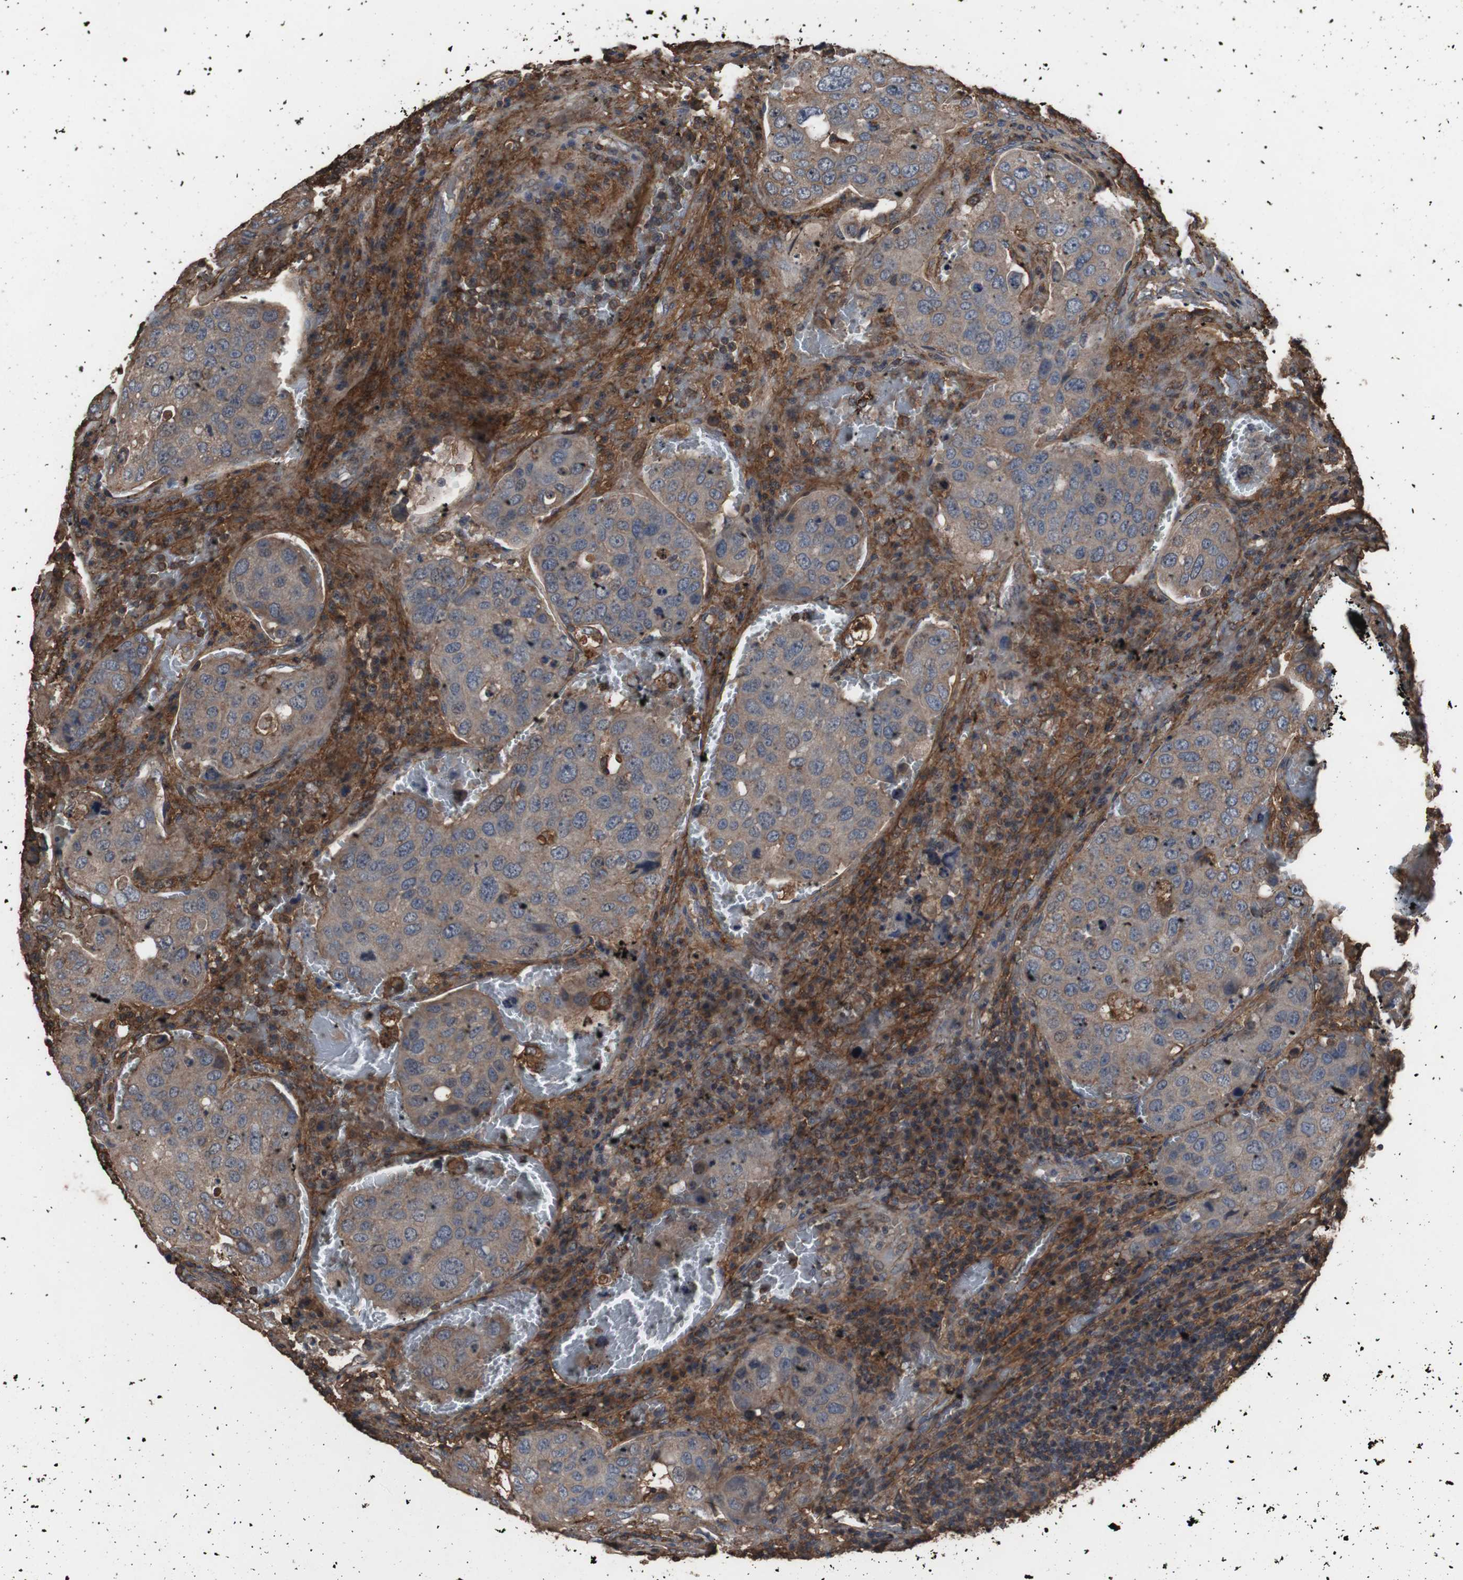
{"staining": {"intensity": "moderate", "quantity": ">75%", "location": "cytoplasmic/membranous"}, "tissue": "urothelial cancer", "cell_type": "Tumor cells", "image_type": "cancer", "snomed": [{"axis": "morphology", "description": "Urothelial carcinoma, High grade"}, {"axis": "topography", "description": "Lymph node"}, {"axis": "topography", "description": "Urinary bladder"}], "caption": "Immunohistochemistry micrograph of neoplastic tissue: high-grade urothelial carcinoma stained using IHC shows medium levels of moderate protein expression localized specifically in the cytoplasmic/membranous of tumor cells, appearing as a cytoplasmic/membranous brown color.", "gene": "COL6A2", "patient": {"sex": "male", "age": 51}}